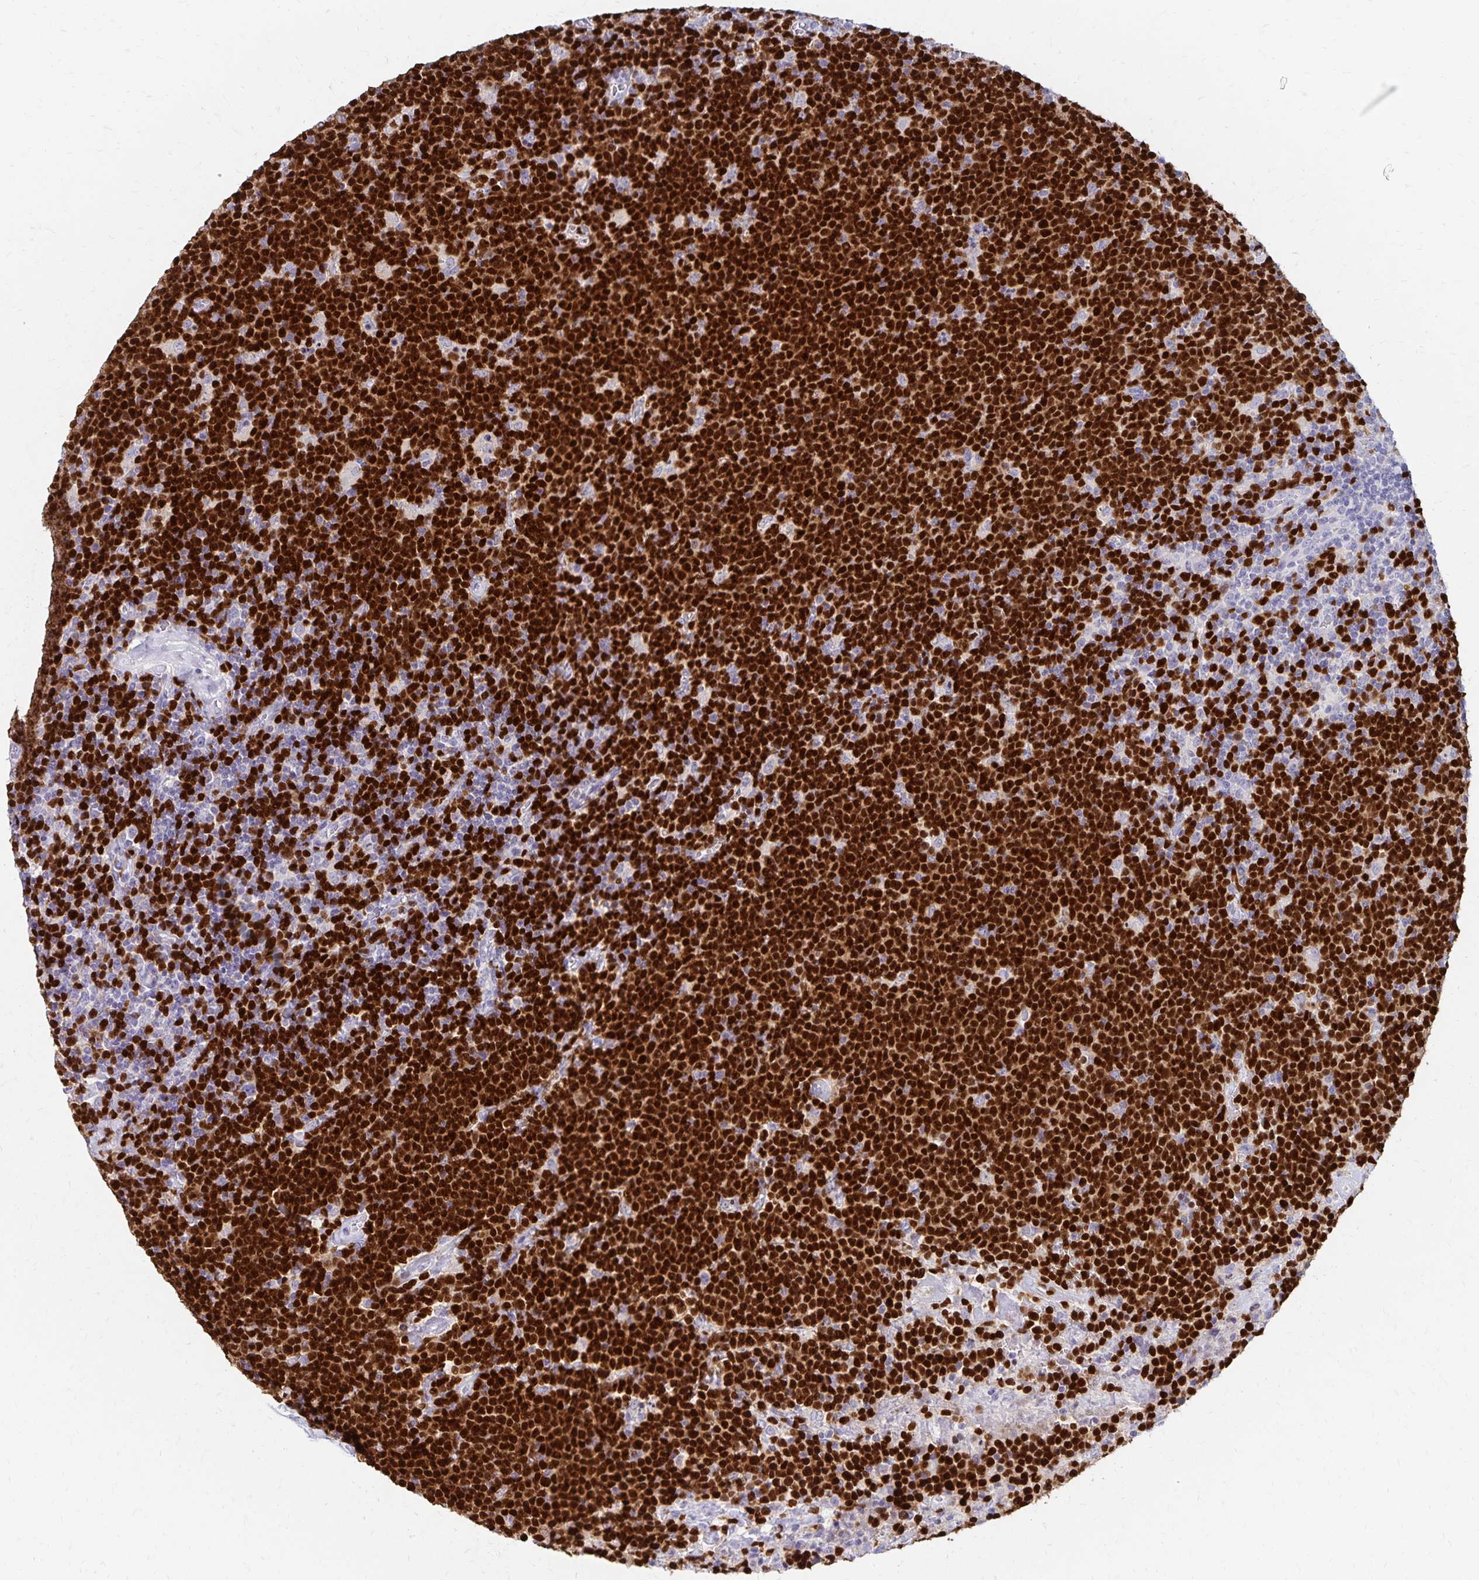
{"staining": {"intensity": "strong", "quantity": ">75%", "location": "nuclear"}, "tissue": "lymphoma", "cell_type": "Tumor cells", "image_type": "cancer", "snomed": [{"axis": "morphology", "description": "Malignant lymphoma, non-Hodgkin's type, High grade"}, {"axis": "topography", "description": "Lymph node"}], "caption": "IHC (DAB) staining of high-grade malignant lymphoma, non-Hodgkin's type exhibits strong nuclear protein expression in about >75% of tumor cells.", "gene": "PAX5", "patient": {"sex": "male", "age": 61}}